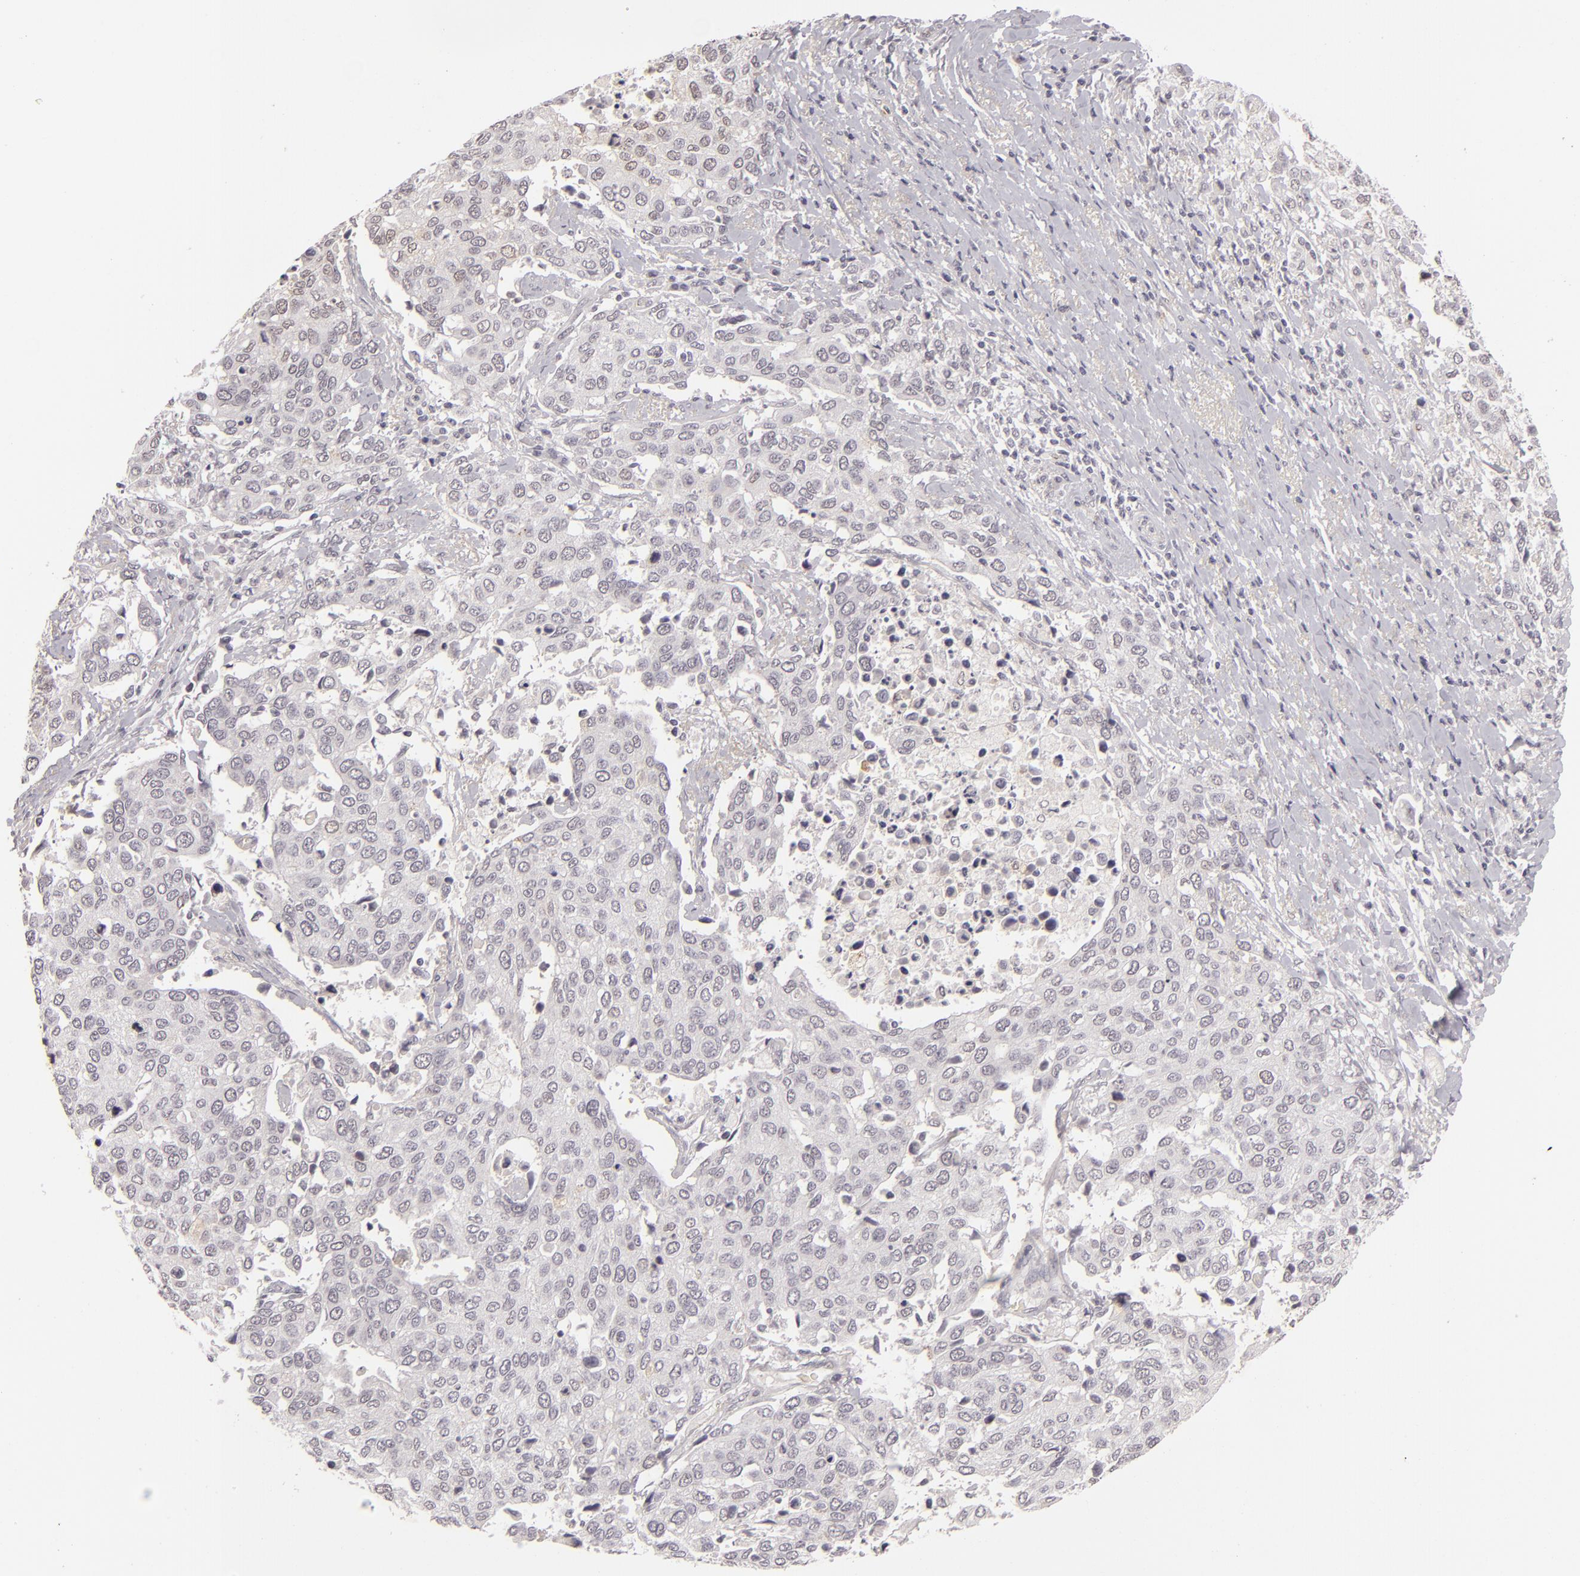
{"staining": {"intensity": "negative", "quantity": "none", "location": "none"}, "tissue": "cervical cancer", "cell_type": "Tumor cells", "image_type": "cancer", "snomed": [{"axis": "morphology", "description": "Squamous cell carcinoma, NOS"}, {"axis": "topography", "description": "Cervix"}], "caption": "This is a histopathology image of immunohistochemistry staining of cervical squamous cell carcinoma, which shows no staining in tumor cells.", "gene": "CBX3", "patient": {"sex": "female", "age": 54}}